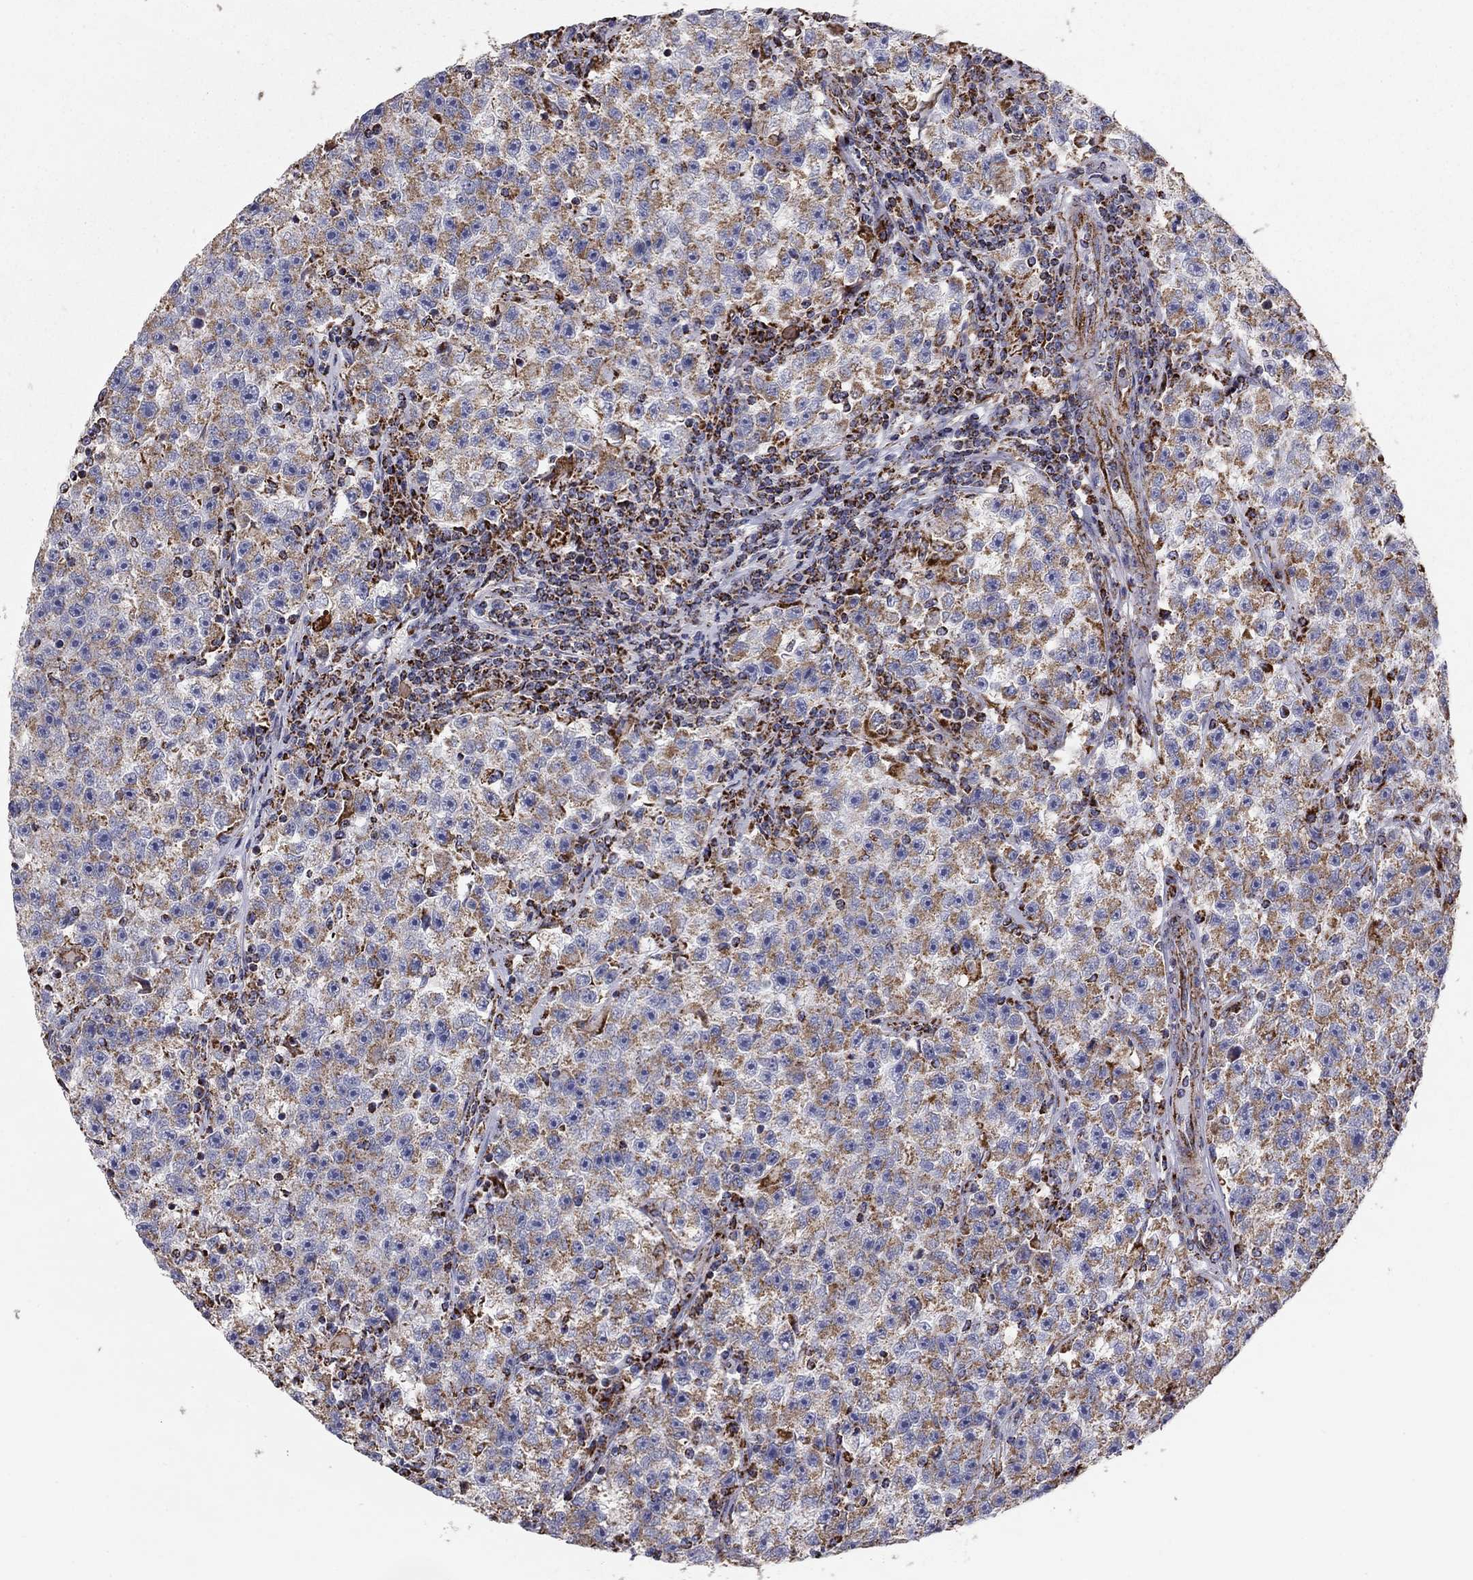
{"staining": {"intensity": "moderate", "quantity": "<25%", "location": "cytoplasmic/membranous"}, "tissue": "testis cancer", "cell_type": "Tumor cells", "image_type": "cancer", "snomed": [{"axis": "morphology", "description": "Seminoma, NOS"}, {"axis": "topography", "description": "Testis"}], "caption": "There is low levels of moderate cytoplasmic/membranous expression in tumor cells of testis cancer, as demonstrated by immunohistochemical staining (brown color).", "gene": "NDUFV1", "patient": {"sex": "male", "age": 22}}